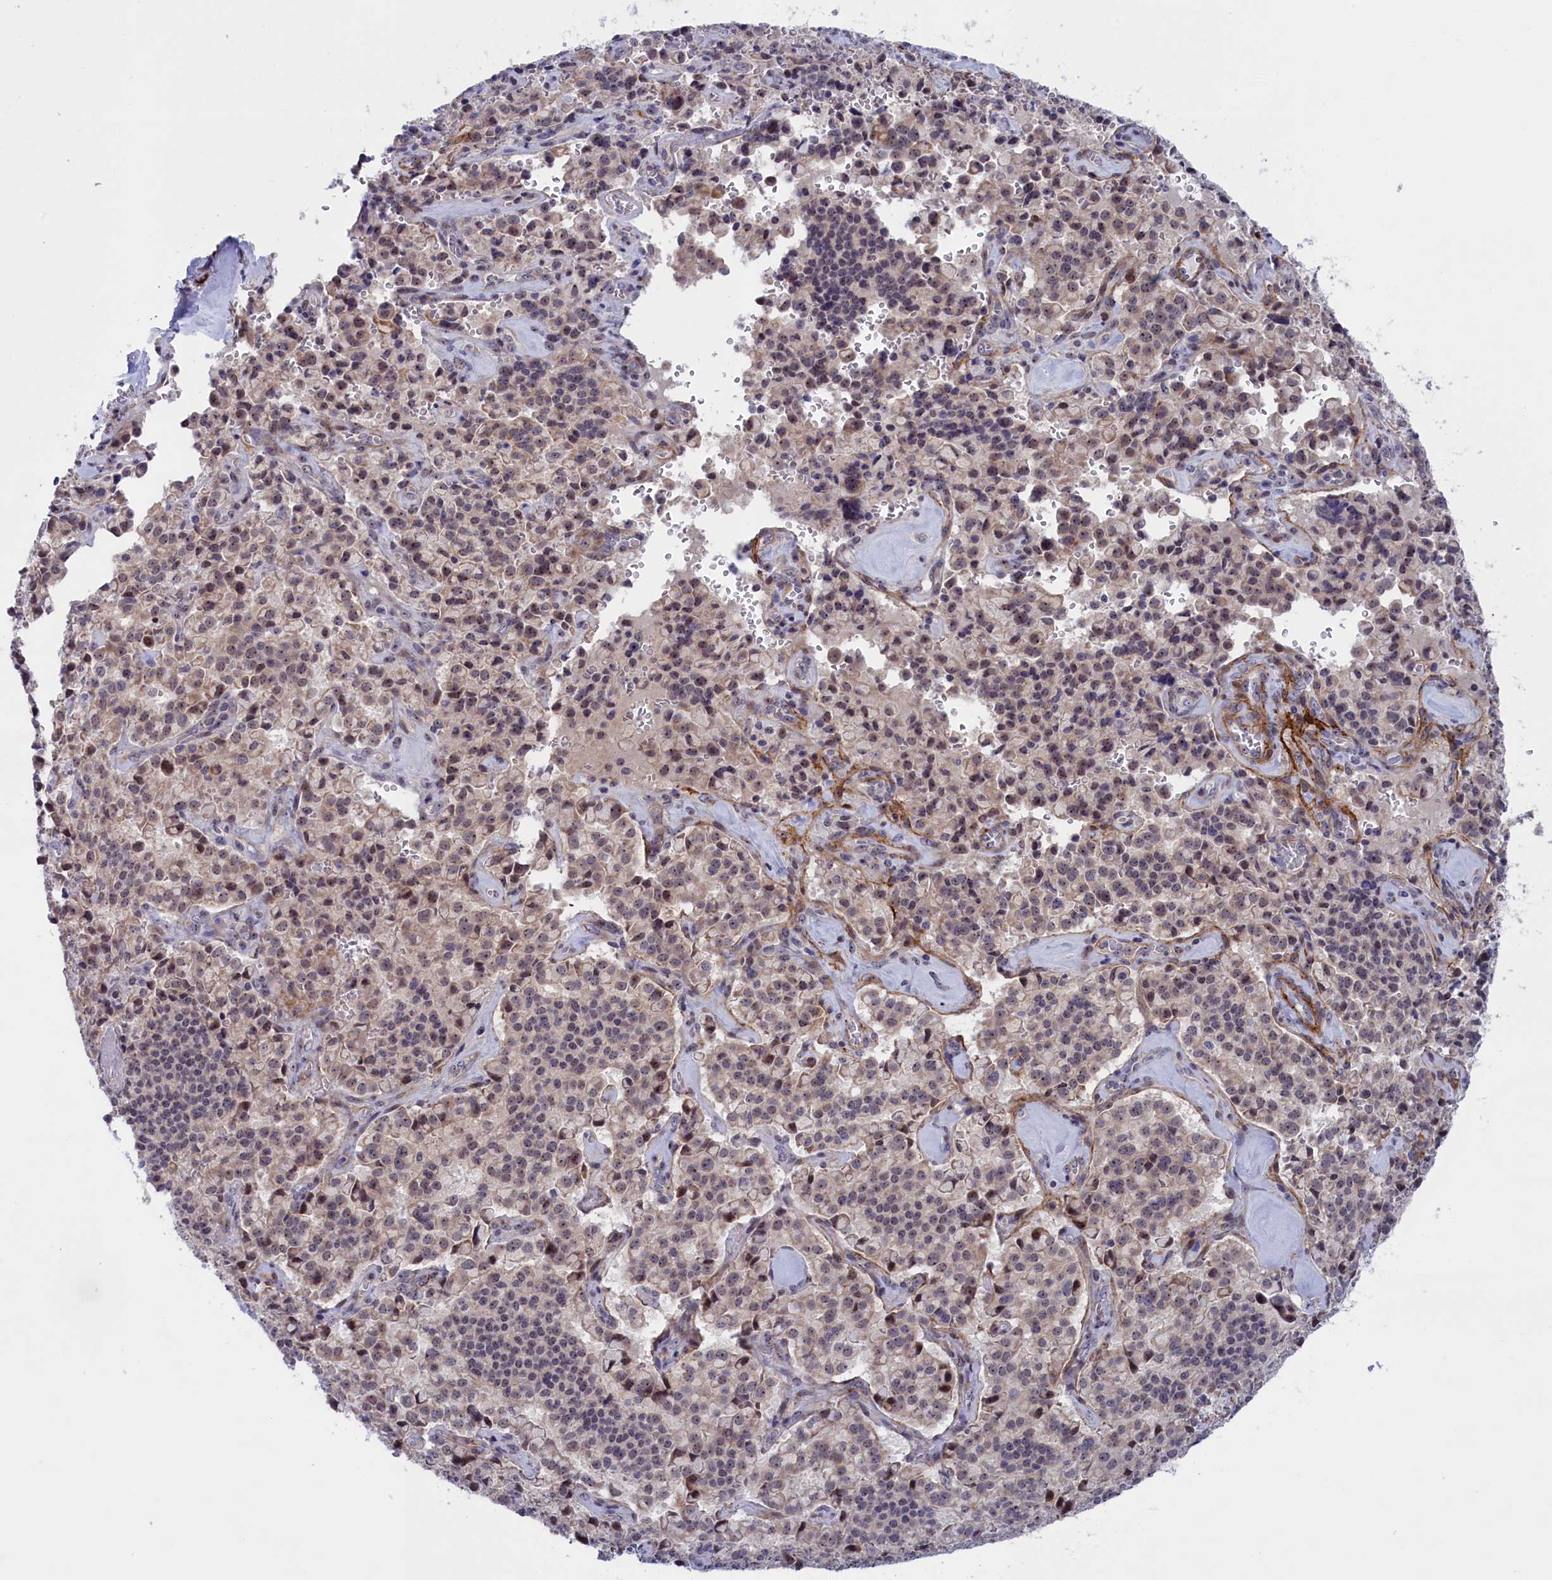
{"staining": {"intensity": "weak", "quantity": ">75%", "location": "cytoplasmic/membranous,nuclear"}, "tissue": "pancreatic cancer", "cell_type": "Tumor cells", "image_type": "cancer", "snomed": [{"axis": "morphology", "description": "Adenocarcinoma, NOS"}, {"axis": "topography", "description": "Pancreas"}], "caption": "DAB (3,3'-diaminobenzidine) immunohistochemical staining of adenocarcinoma (pancreatic) shows weak cytoplasmic/membranous and nuclear protein staining in about >75% of tumor cells.", "gene": "PPAN", "patient": {"sex": "male", "age": 65}}